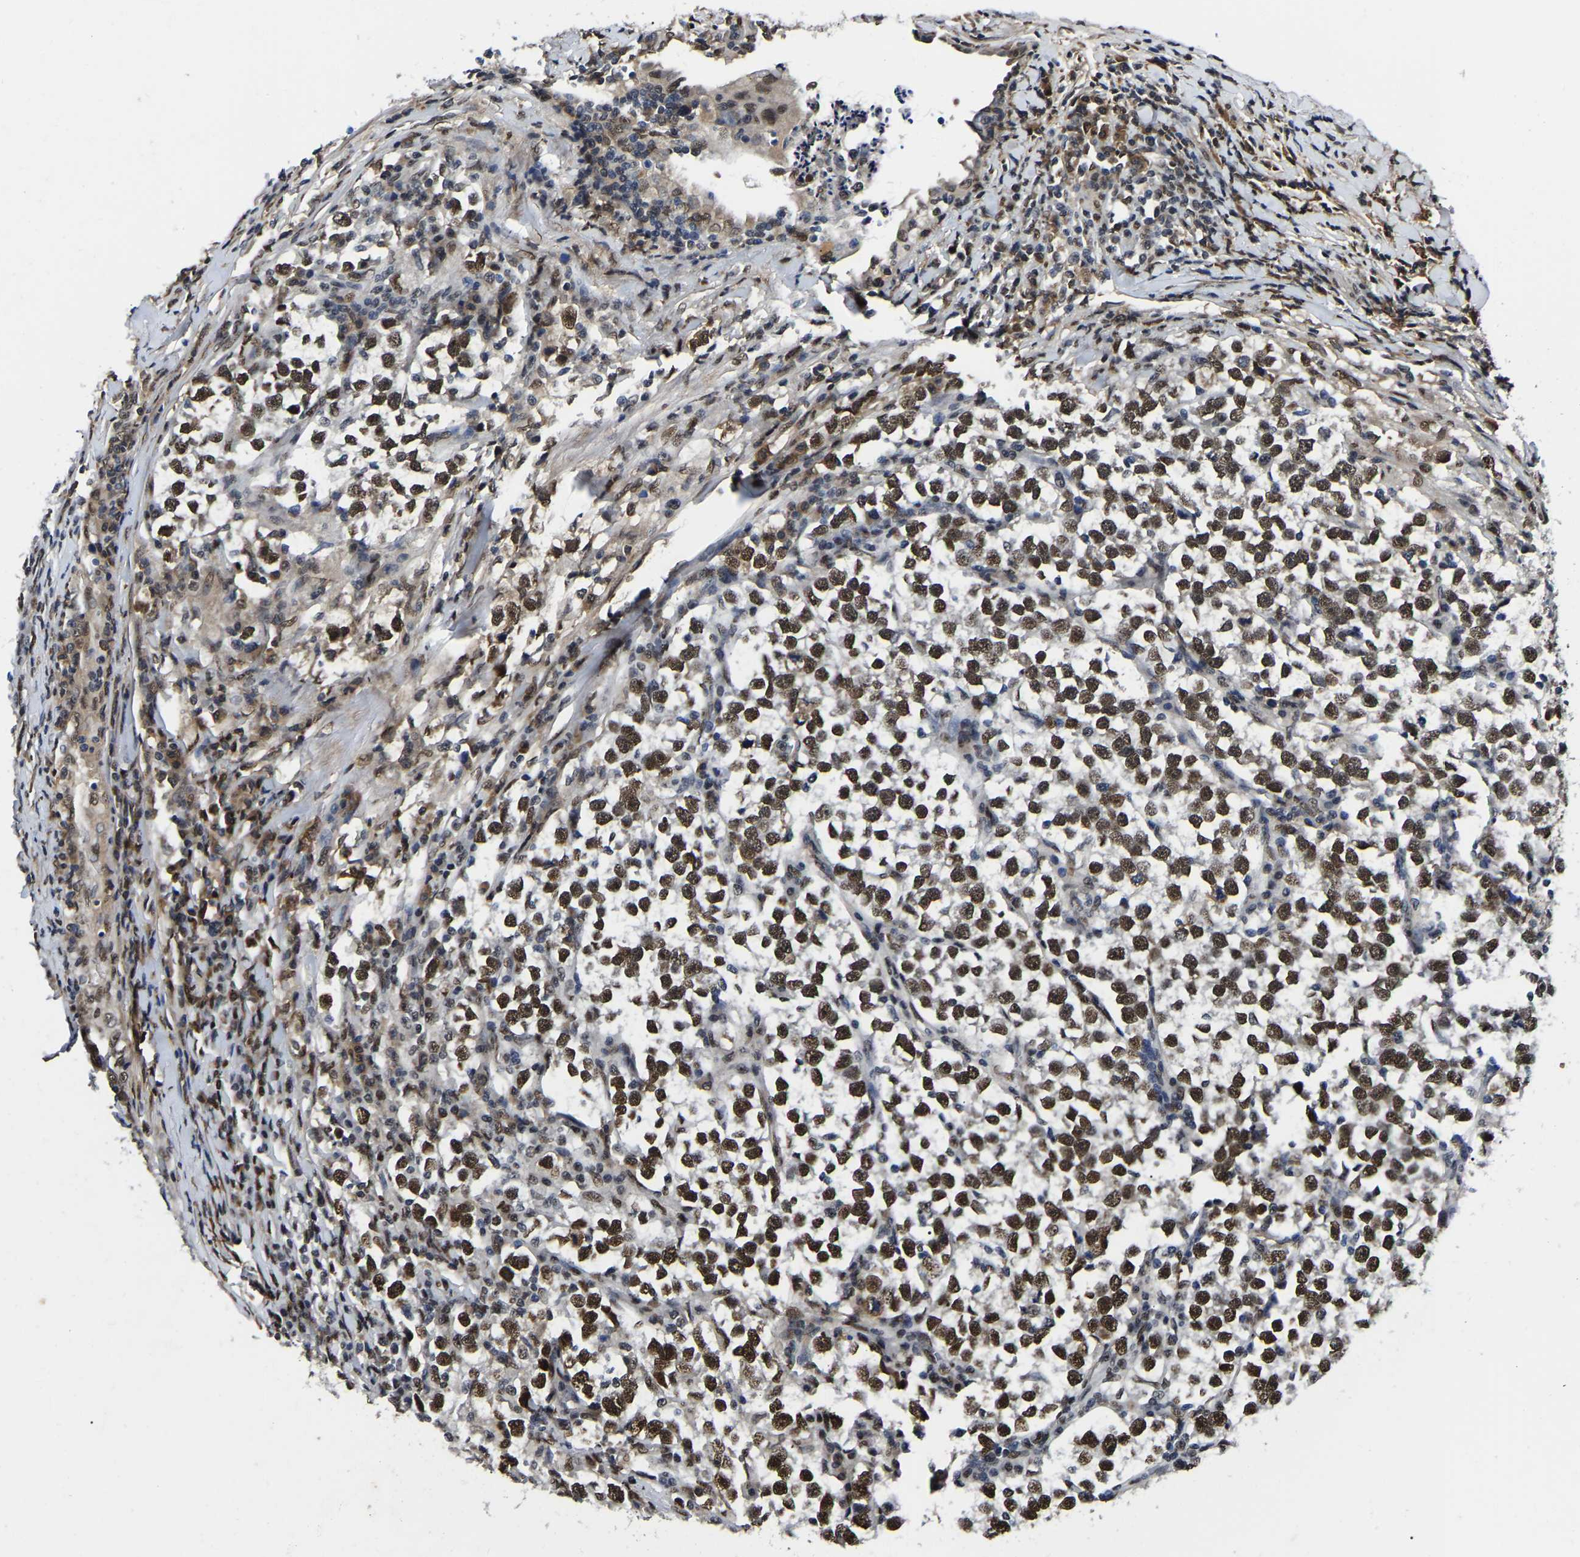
{"staining": {"intensity": "strong", "quantity": ">75%", "location": "nuclear"}, "tissue": "testis cancer", "cell_type": "Tumor cells", "image_type": "cancer", "snomed": [{"axis": "morphology", "description": "Normal tissue, NOS"}, {"axis": "morphology", "description": "Seminoma, NOS"}, {"axis": "topography", "description": "Testis"}], "caption": "An image of human testis cancer (seminoma) stained for a protein demonstrates strong nuclear brown staining in tumor cells. (DAB (3,3'-diaminobenzidine) = brown stain, brightfield microscopy at high magnification).", "gene": "TRIM35", "patient": {"sex": "male", "age": 43}}